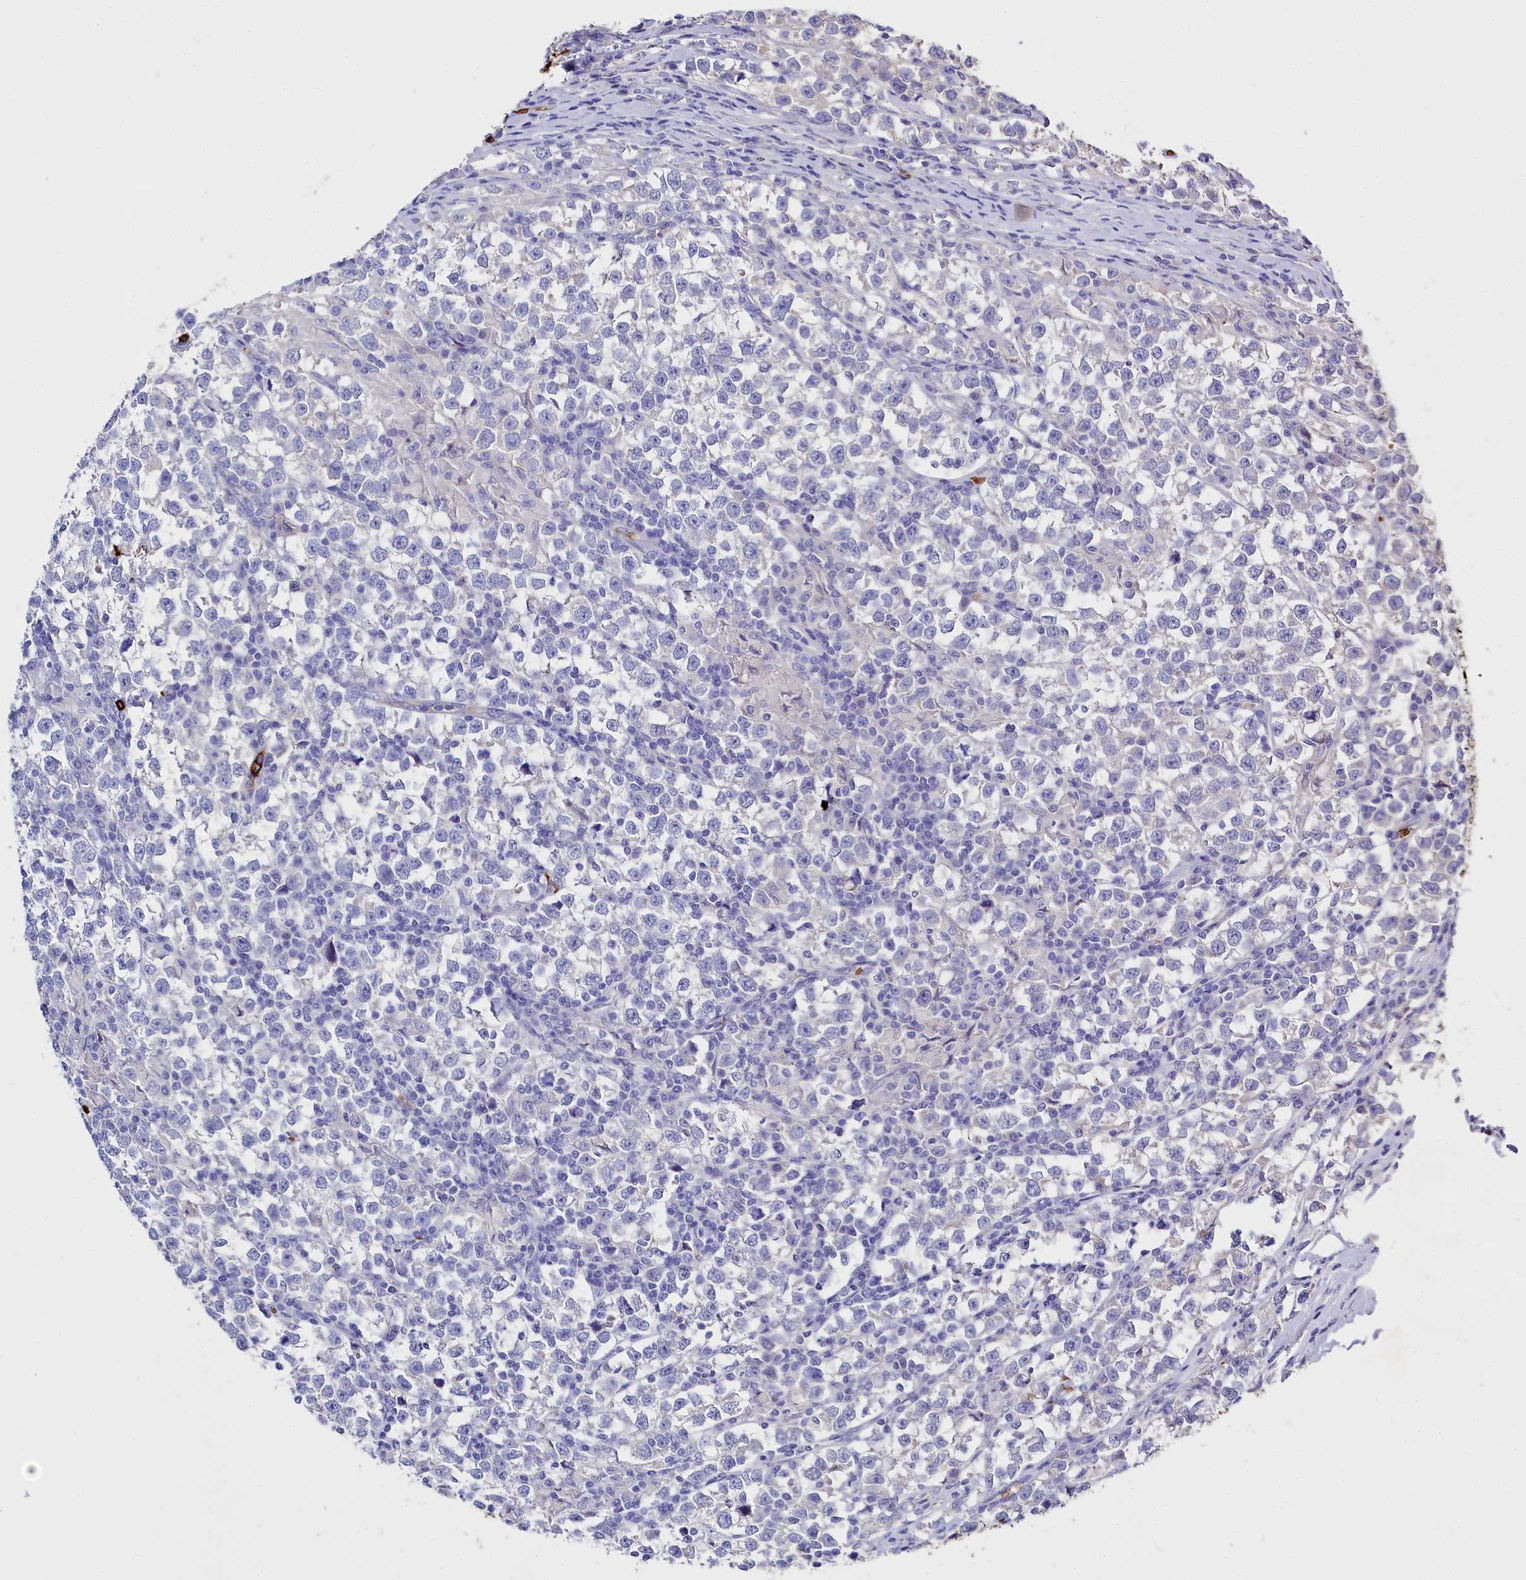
{"staining": {"intensity": "negative", "quantity": "none", "location": "none"}, "tissue": "testis cancer", "cell_type": "Tumor cells", "image_type": "cancer", "snomed": [{"axis": "morphology", "description": "Normal tissue, NOS"}, {"axis": "morphology", "description": "Seminoma, NOS"}, {"axis": "topography", "description": "Testis"}], "caption": "A high-resolution photomicrograph shows immunohistochemistry (IHC) staining of testis seminoma, which displays no significant expression in tumor cells.", "gene": "RPUSD3", "patient": {"sex": "male", "age": 43}}